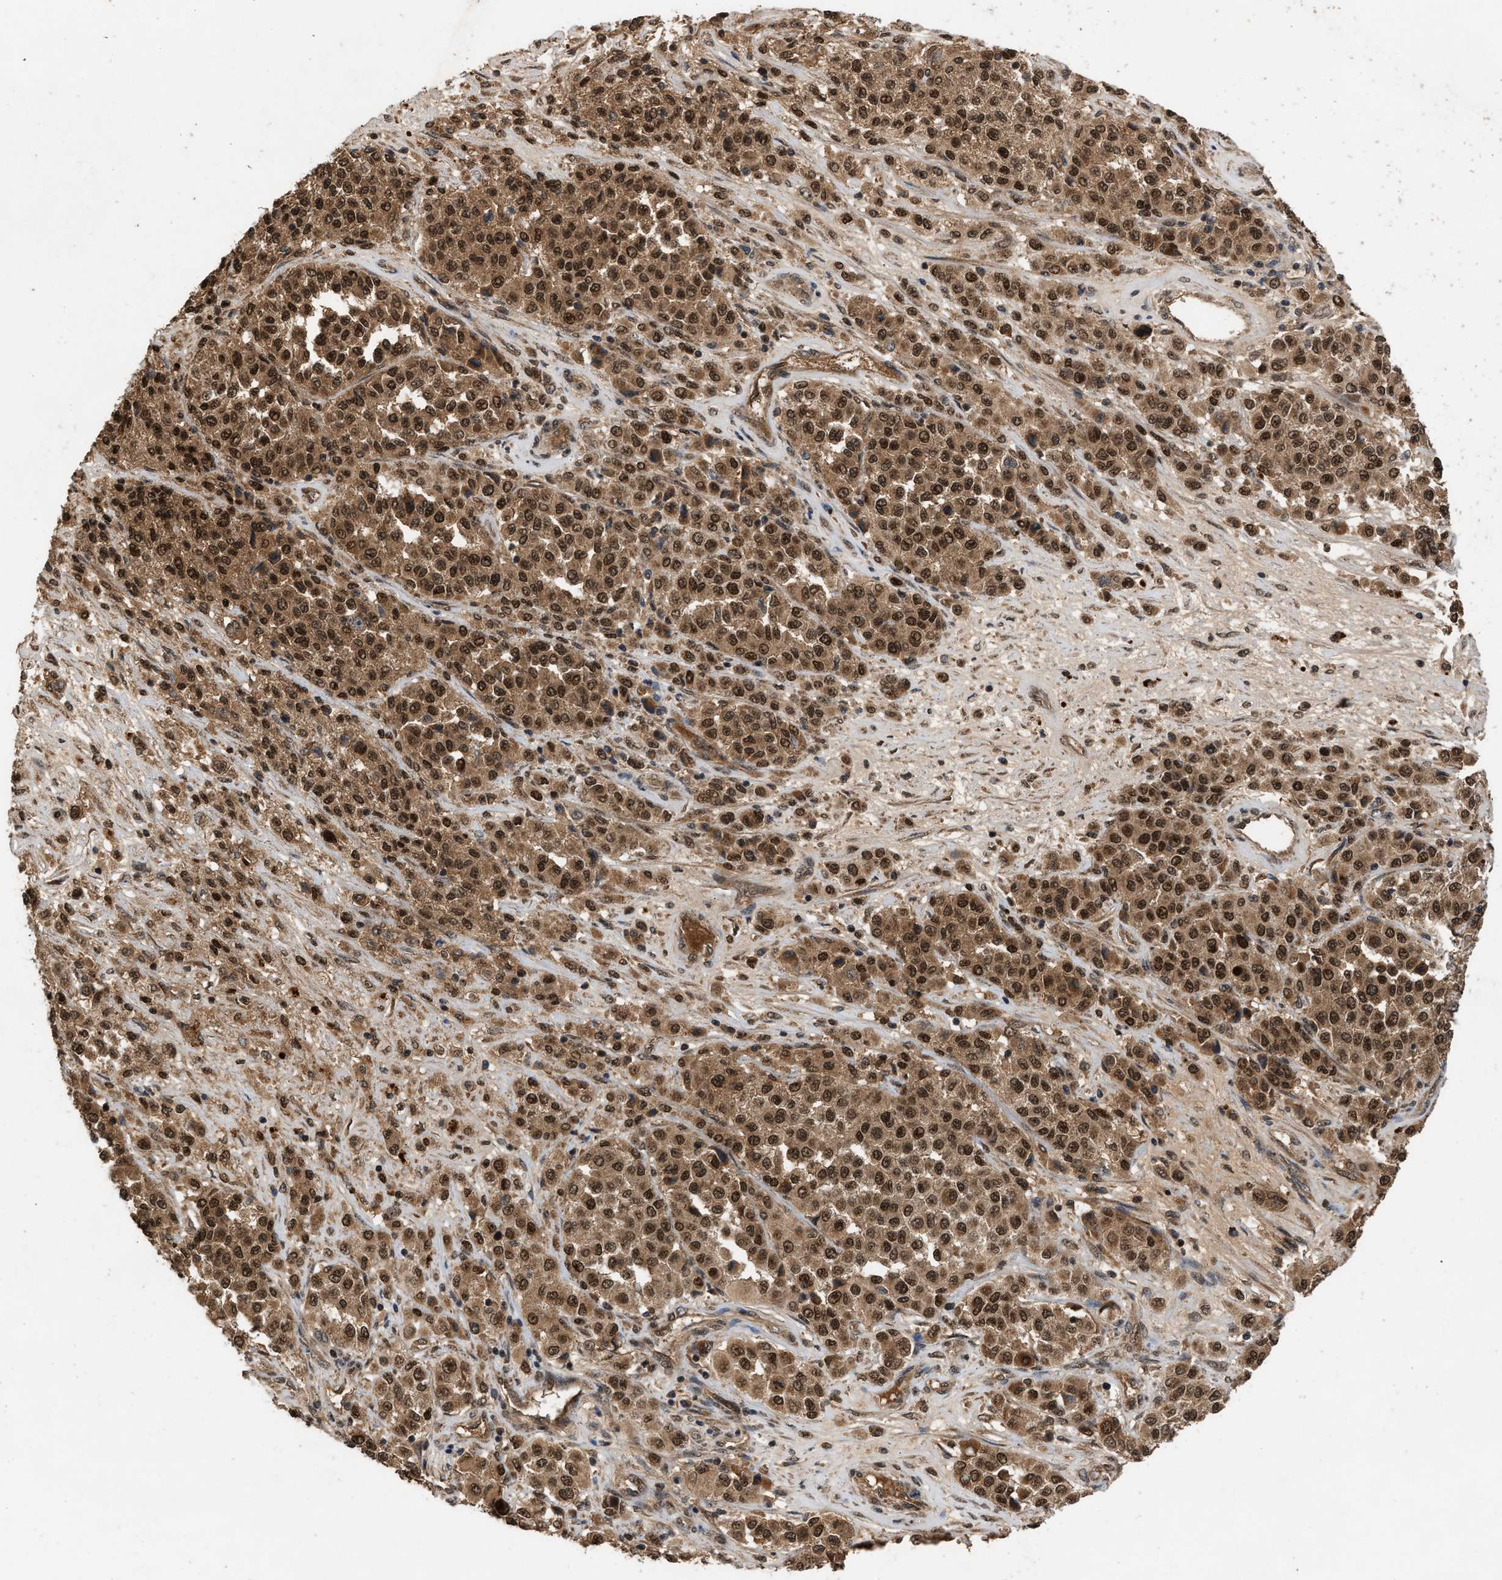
{"staining": {"intensity": "moderate", "quantity": ">75%", "location": "cytoplasmic/membranous,nuclear"}, "tissue": "melanoma", "cell_type": "Tumor cells", "image_type": "cancer", "snomed": [{"axis": "morphology", "description": "Malignant melanoma, Metastatic site"}, {"axis": "topography", "description": "Pancreas"}], "caption": "Tumor cells exhibit moderate cytoplasmic/membranous and nuclear expression in about >75% of cells in melanoma. (DAB = brown stain, brightfield microscopy at high magnification).", "gene": "RUSC2", "patient": {"sex": "female", "age": 30}}